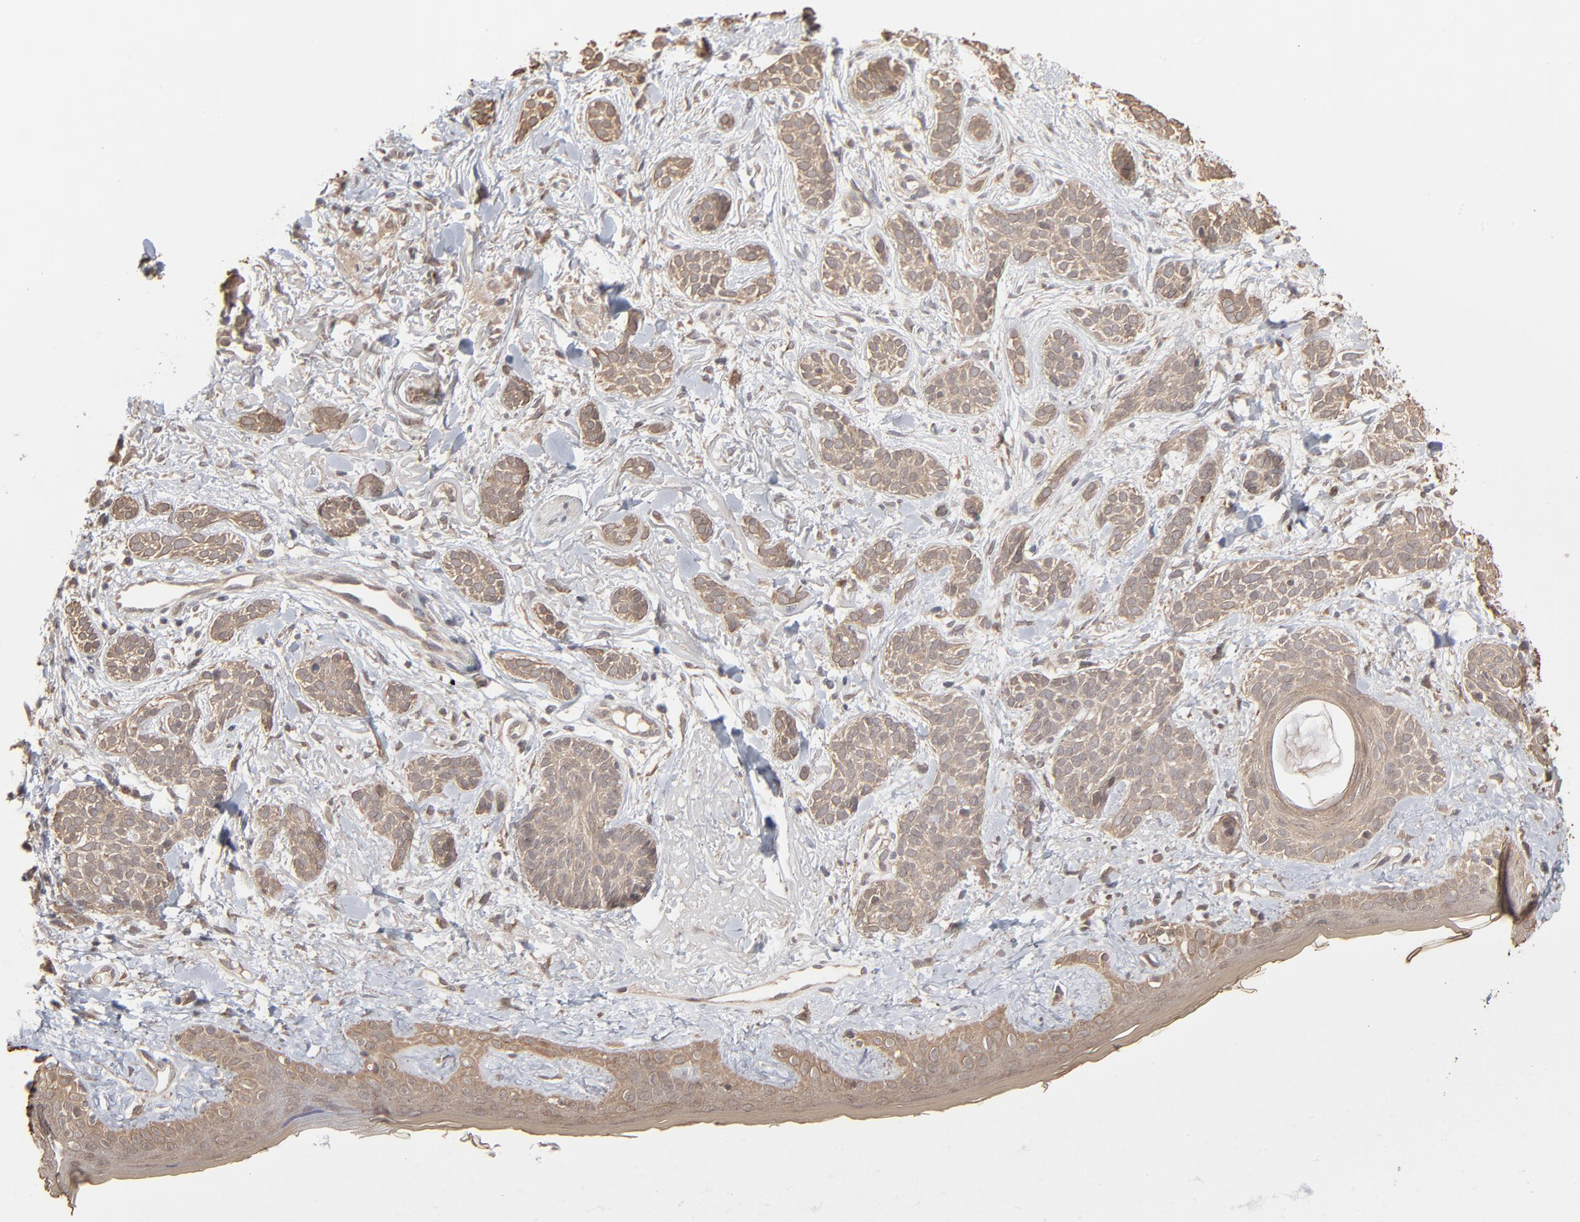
{"staining": {"intensity": "negative", "quantity": "none", "location": "none"}, "tissue": "skin cancer", "cell_type": "Tumor cells", "image_type": "cancer", "snomed": [{"axis": "morphology", "description": "Normal tissue, NOS"}, {"axis": "morphology", "description": "Basal cell carcinoma"}, {"axis": "topography", "description": "Skin"}], "caption": "Tumor cells are negative for brown protein staining in skin cancer. (Stains: DAB (3,3'-diaminobenzidine) immunohistochemistry (IHC) with hematoxylin counter stain, Microscopy: brightfield microscopy at high magnification).", "gene": "SCFD1", "patient": {"sex": "male", "age": 63}}